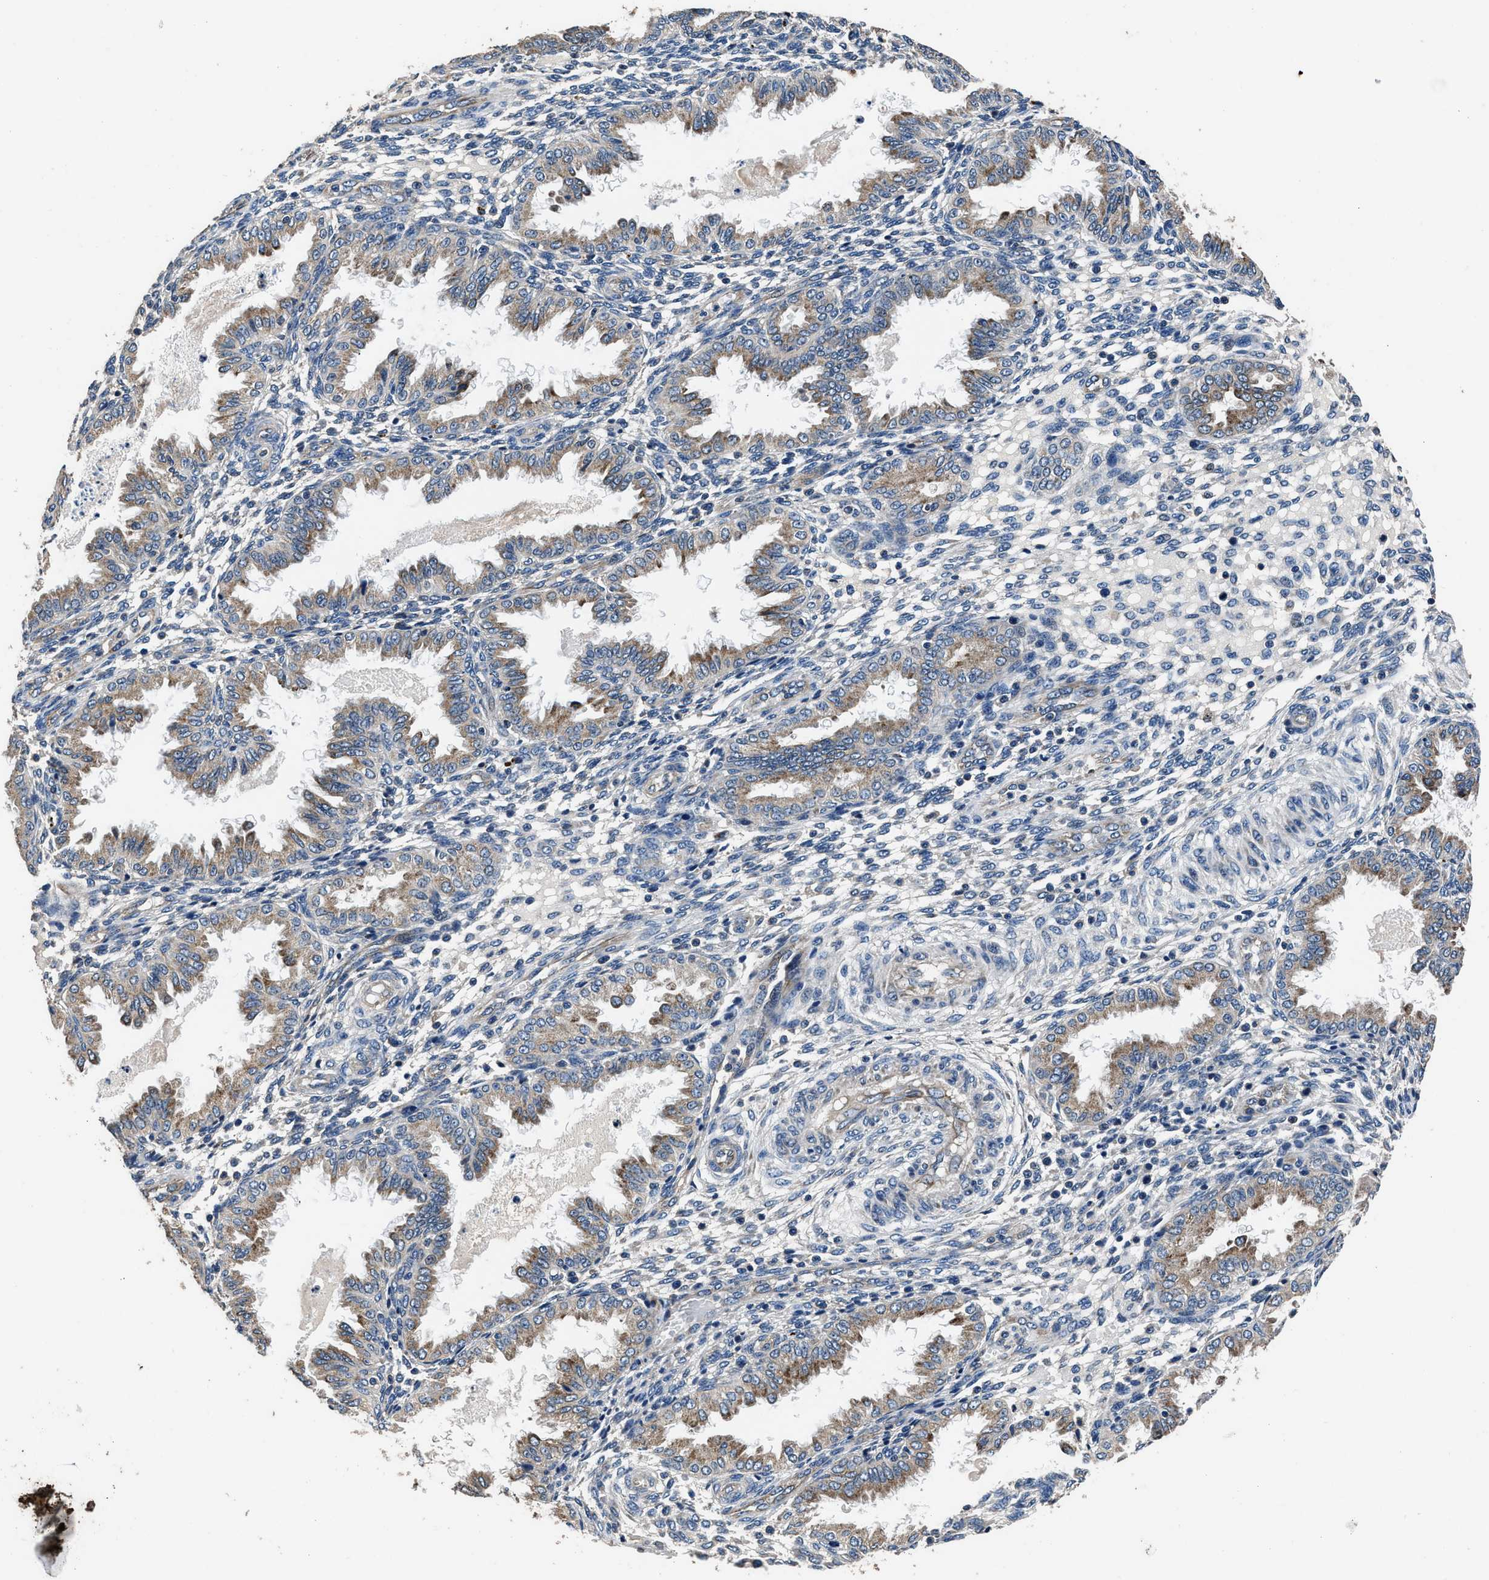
{"staining": {"intensity": "negative", "quantity": "none", "location": "none"}, "tissue": "endometrium", "cell_type": "Cells in endometrial stroma", "image_type": "normal", "snomed": [{"axis": "morphology", "description": "Normal tissue, NOS"}, {"axis": "topography", "description": "Endometrium"}], "caption": "A high-resolution image shows immunohistochemistry staining of benign endometrium, which exhibits no significant positivity in cells in endometrial stroma.", "gene": "DHRS7B", "patient": {"sex": "female", "age": 33}}